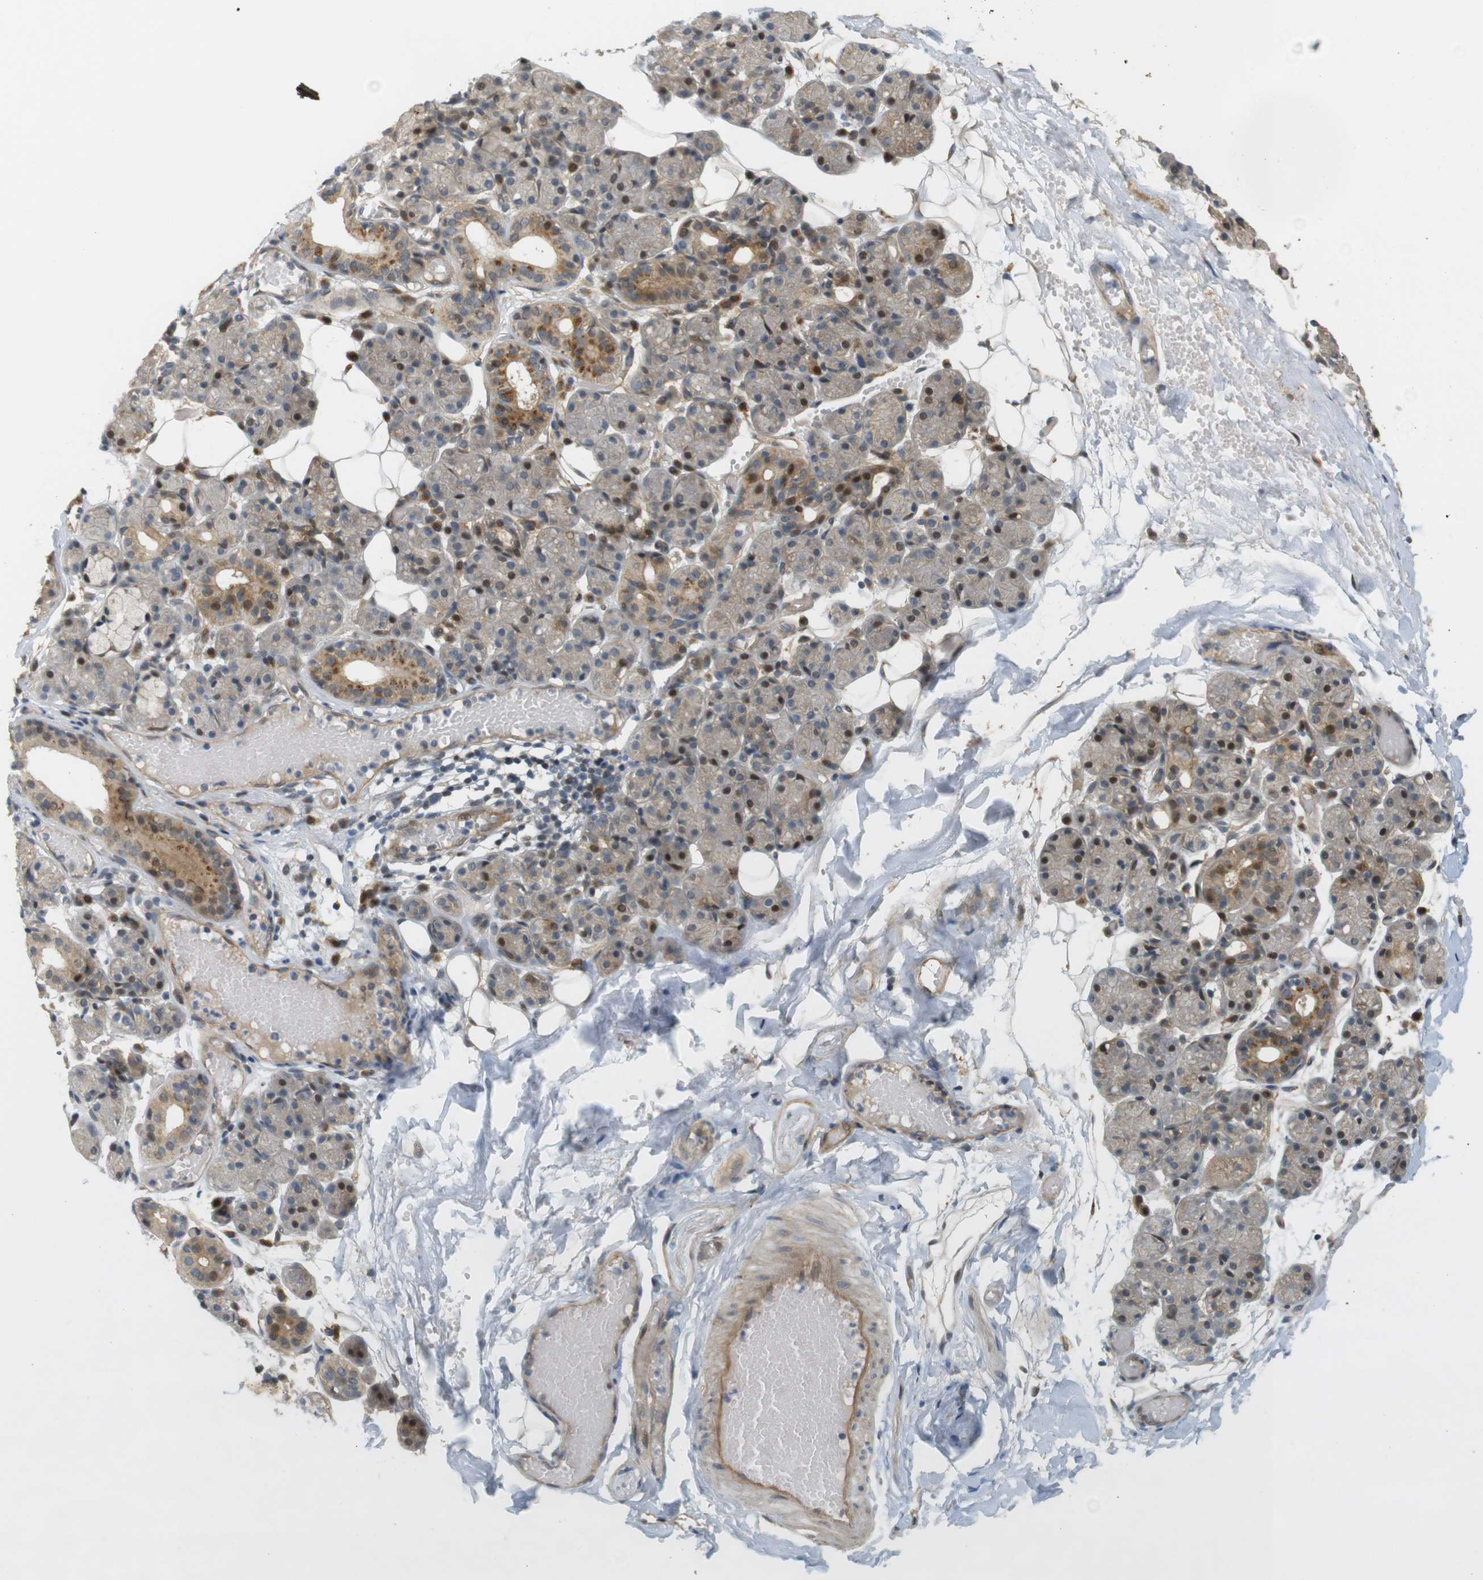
{"staining": {"intensity": "moderate", "quantity": "25%-75%", "location": "cytoplasmic/membranous,nuclear"}, "tissue": "salivary gland", "cell_type": "Glandular cells", "image_type": "normal", "snomed": [{"axis": "morphology", "description": "Normal tissue, NOS"}, {"axis": "topography", "description": "Salivary gland"}], "caption": "Glandular cells display moderate cytoplasmic/membranous,nuclear expression in about 25%-75% of cells in unremarkable salivary gland.", "gene": "TSPAN9", "patient": {"sex": "male", "age": 63}}